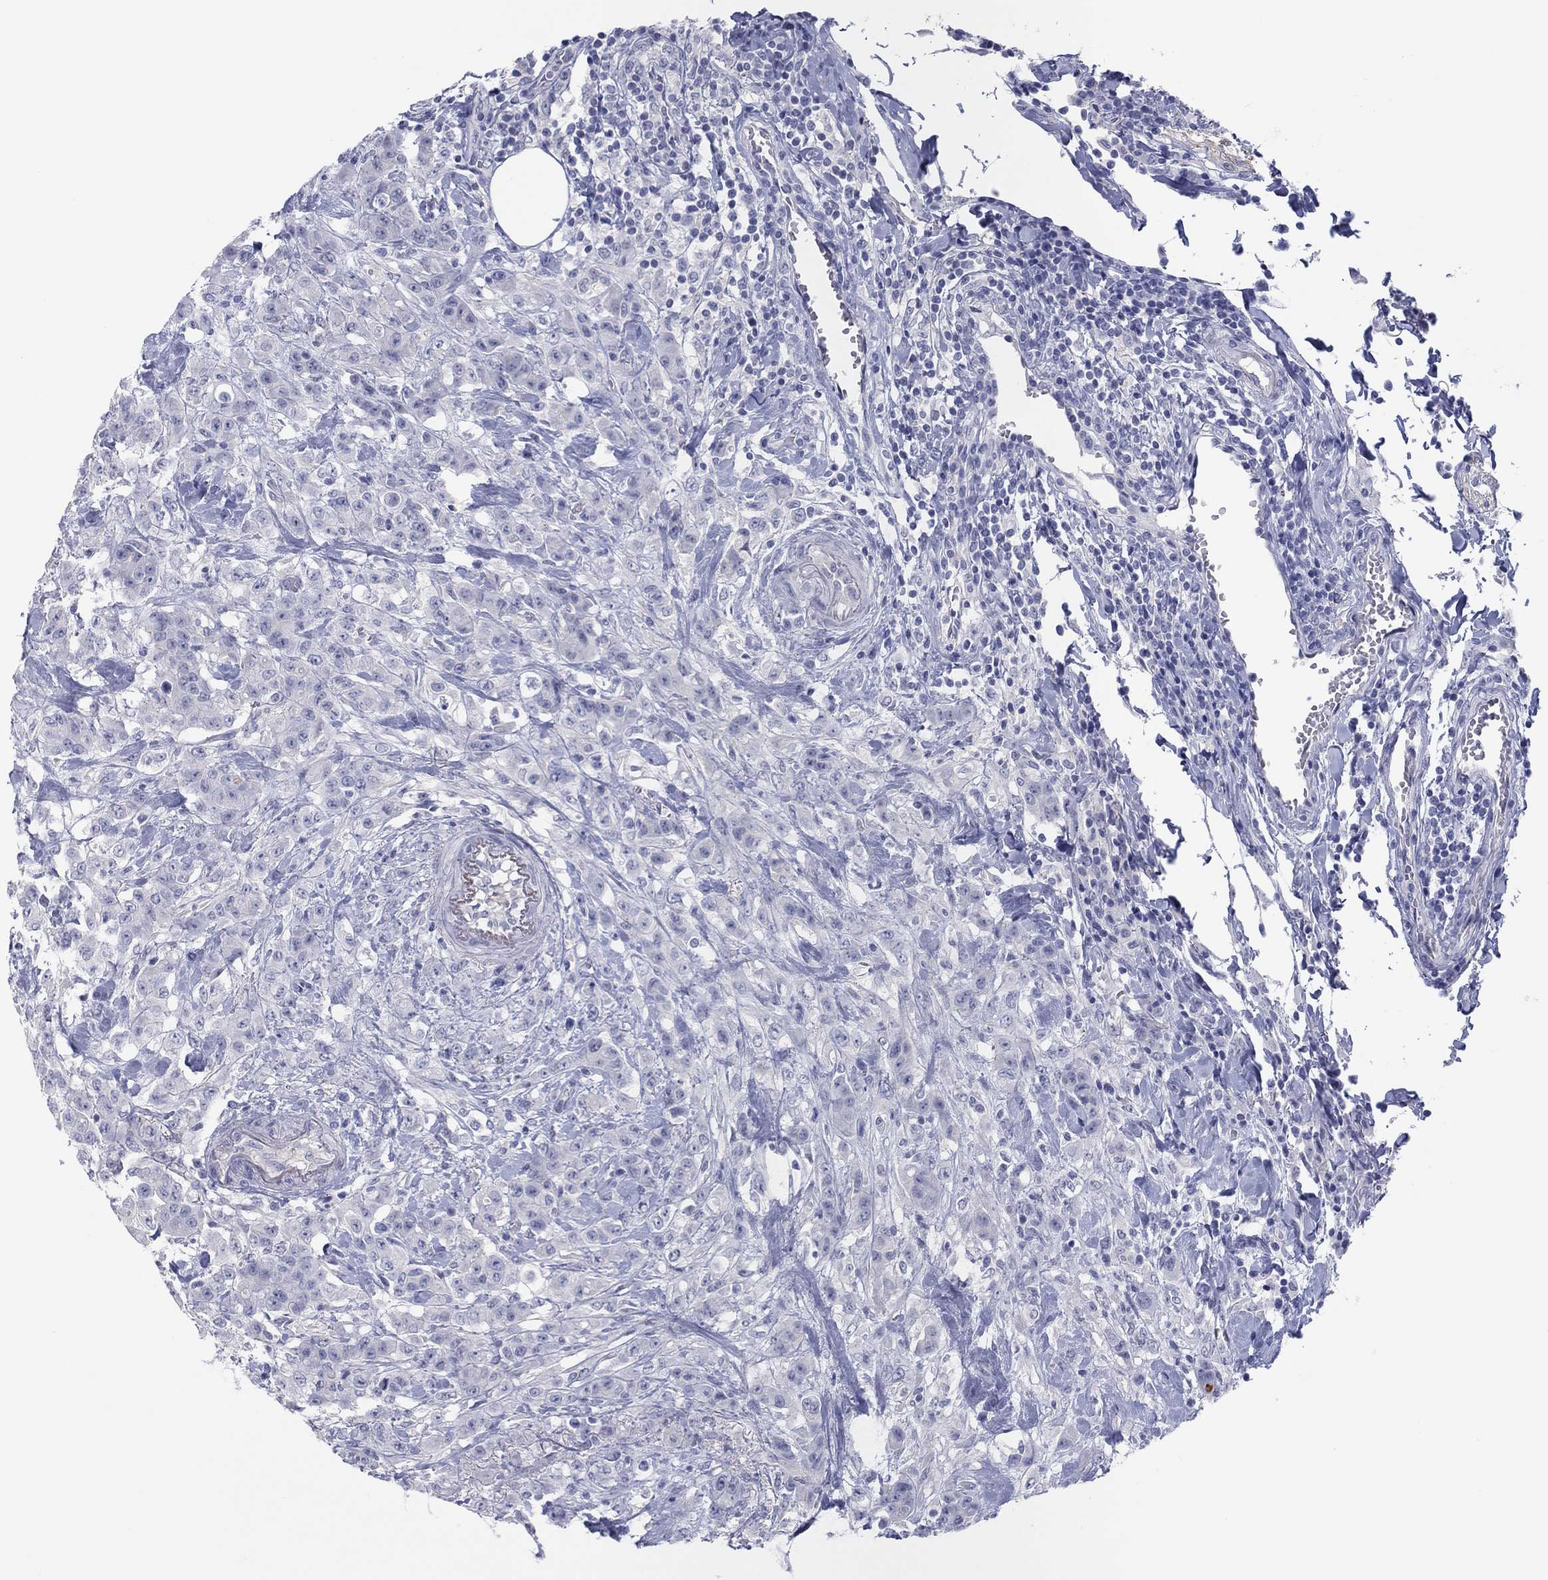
{"staining": {"intensity": "negative", "quantity": "none", "location": "none"}, "tissue": "colorectal cancer", "cell_type": "Tumor cells", "image_type": "cancer", "snomed": [{"axis": "morphology", "description": "Adenocarcinoma, NOS"}, {"axis": "topography", "description": "Colon"}], "caption": "Tumor cells are negative for protein expression in human colorectal cancer (adenocarcinoma).", "gene": "CPNE6", "patient": {"sex": "female", "age": 69}}